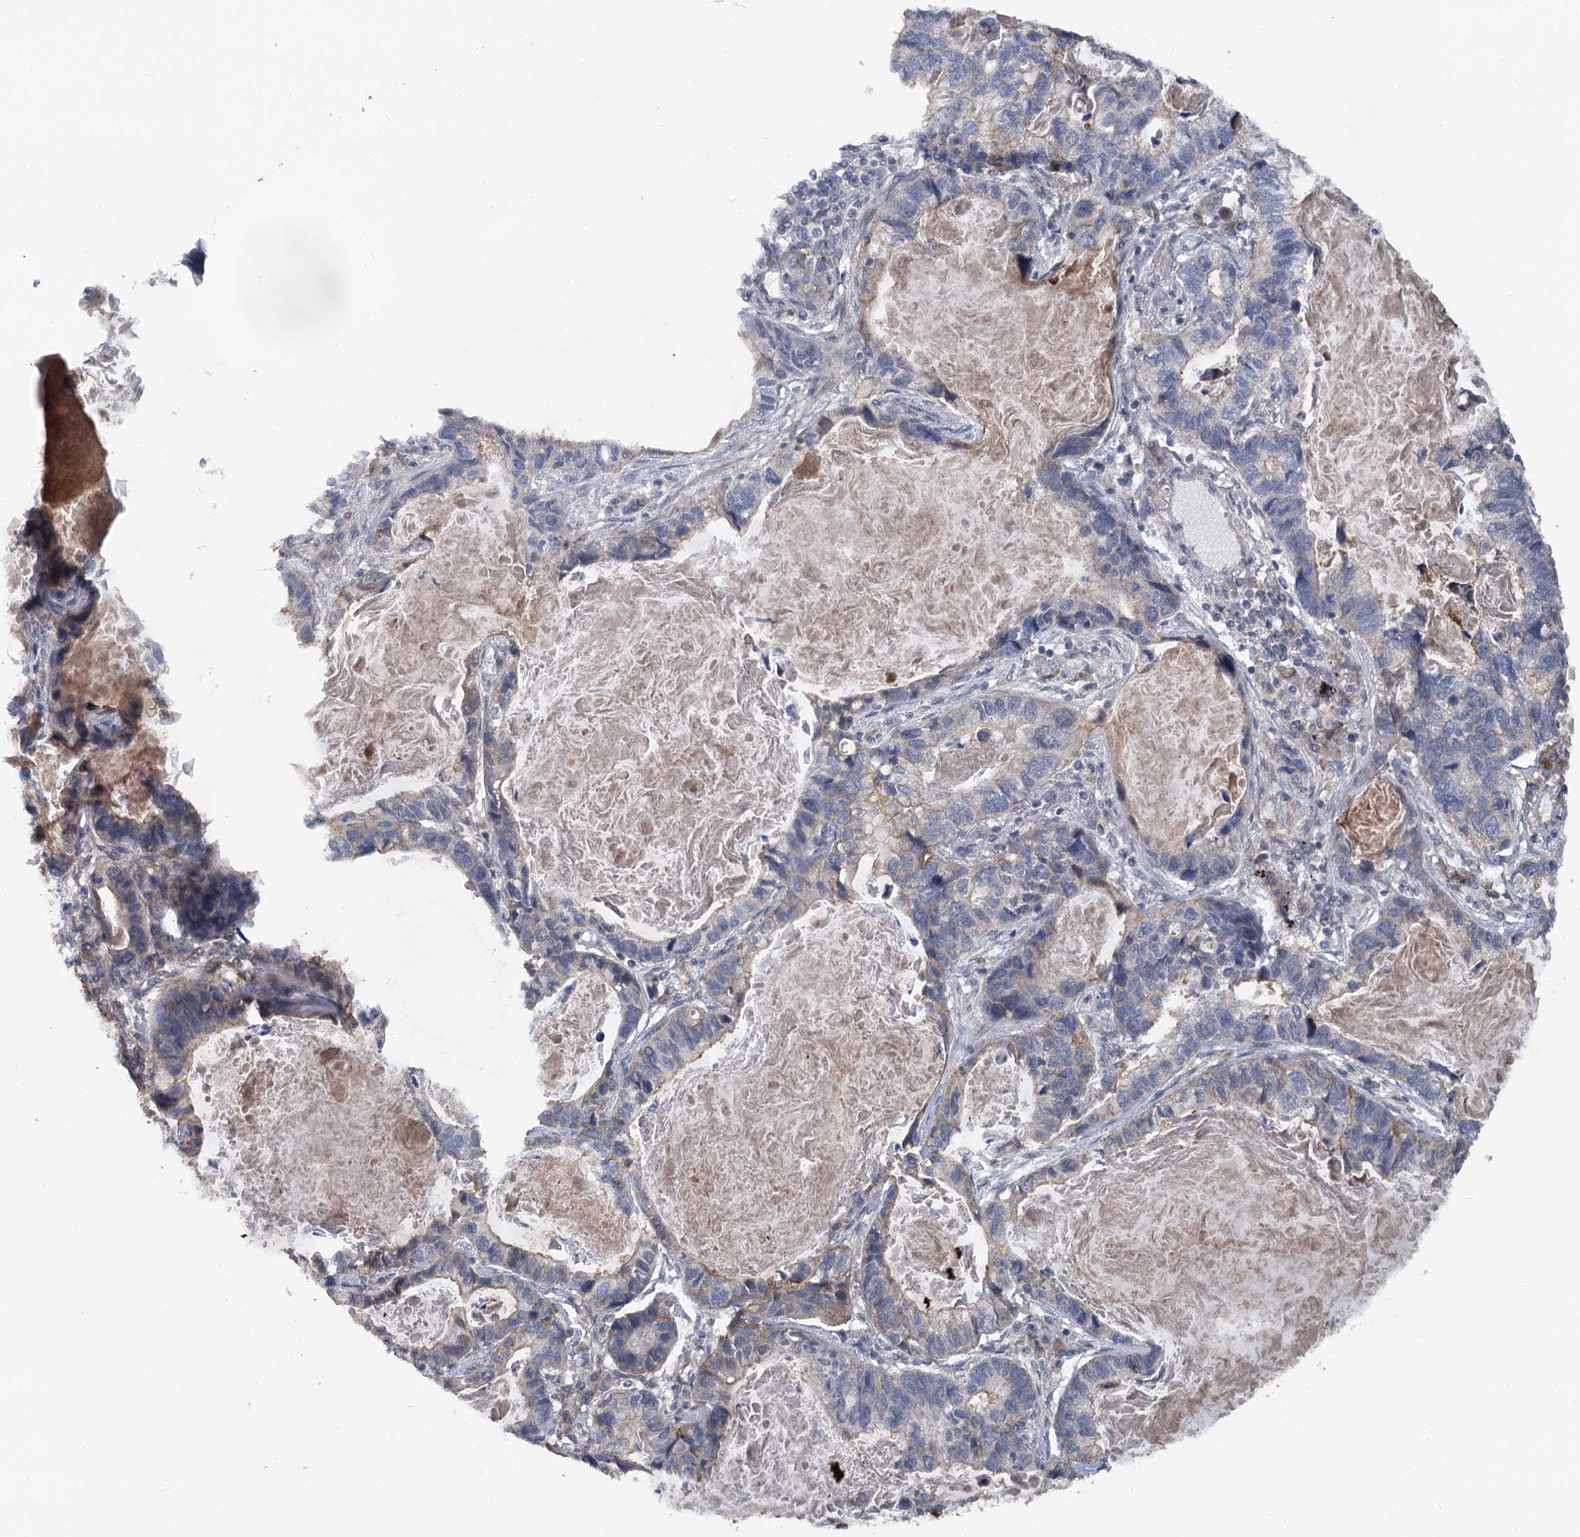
{"staining": {"intensity": "negative", "quantity": "none", "location": "none"}, "tissue": "lung cancer", "cell_type": "Tumor cells", "image_type": "cancer", "snomed": [{"axis": "morphology", "description": "Adenocarcinoma, NOS"}, {"axis": "topography", "description": "Lung"}], "caption": "Immunohistochemistry (IHC) micrograph of neoplastic tissue: human adenocarcinoma (lung) stained with DAB exhibits no significant protein staining in tumor cells. (DAB (3,3'-diaminobenzidine) immunohistochemistry visualized using brightfield microscopy, high magnification).", "gene": "ZNF324", "patient": {"sex": "male", "age": 67}}